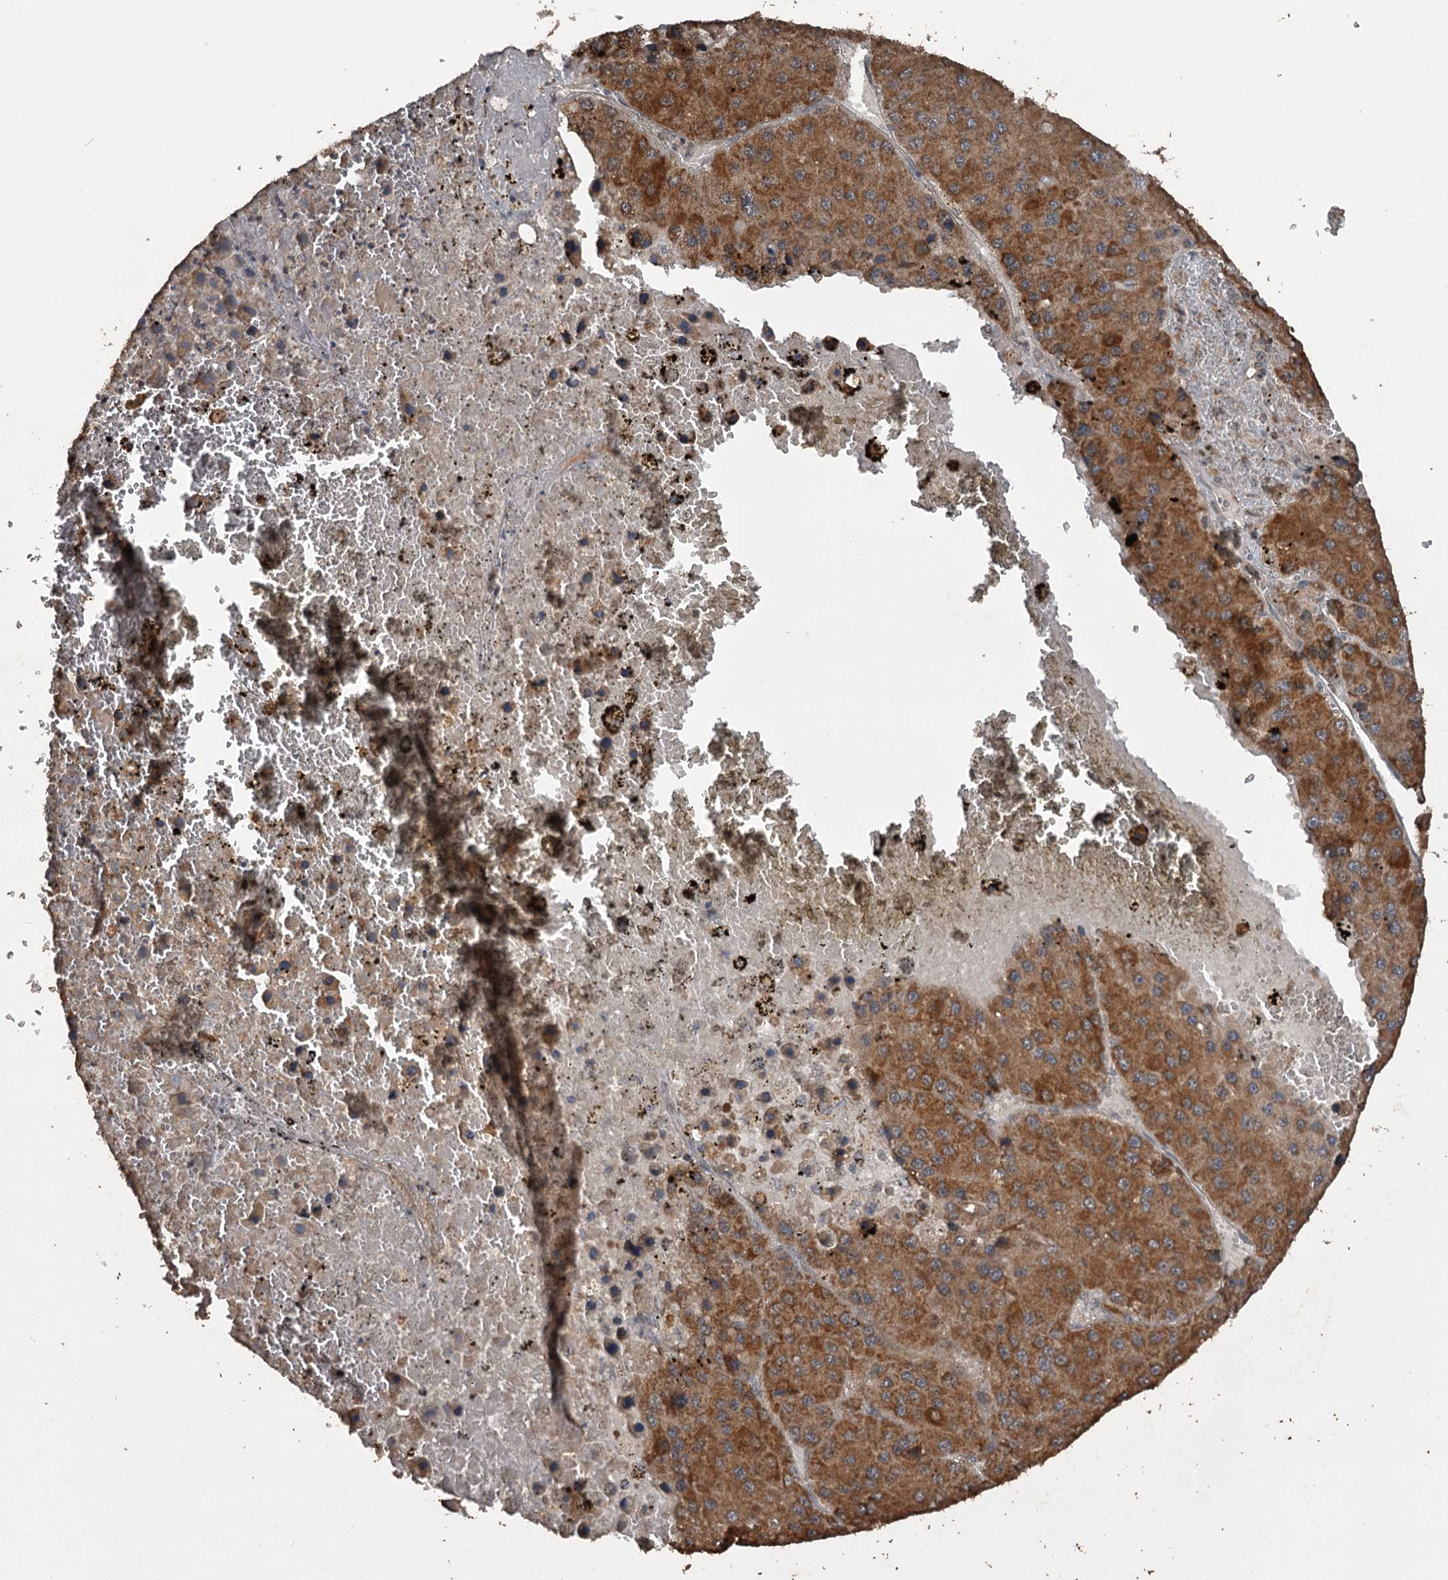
{"staining": {"intensity": "strong", "quantity": ">75%", "location": "cytoplasmic/membranous"}, "tissue": "liver cancer", "cell_type": "Tumor cells", "image_type": "cancer", "snomed": [{"axis": "morphology", "description": "Carcinoma, Hepatocellular, NOS"}, {"axis": "topography", "description": "Liver"}], "caption": "DAB immunohistochemical staining of liver hepatocellular carcinoma shows strong cytoplasmic/membranous protein expression in approximately >75% of tumor cells.", "gene": "WIPI1", "patient": {"sex": "female", "age": 73}}